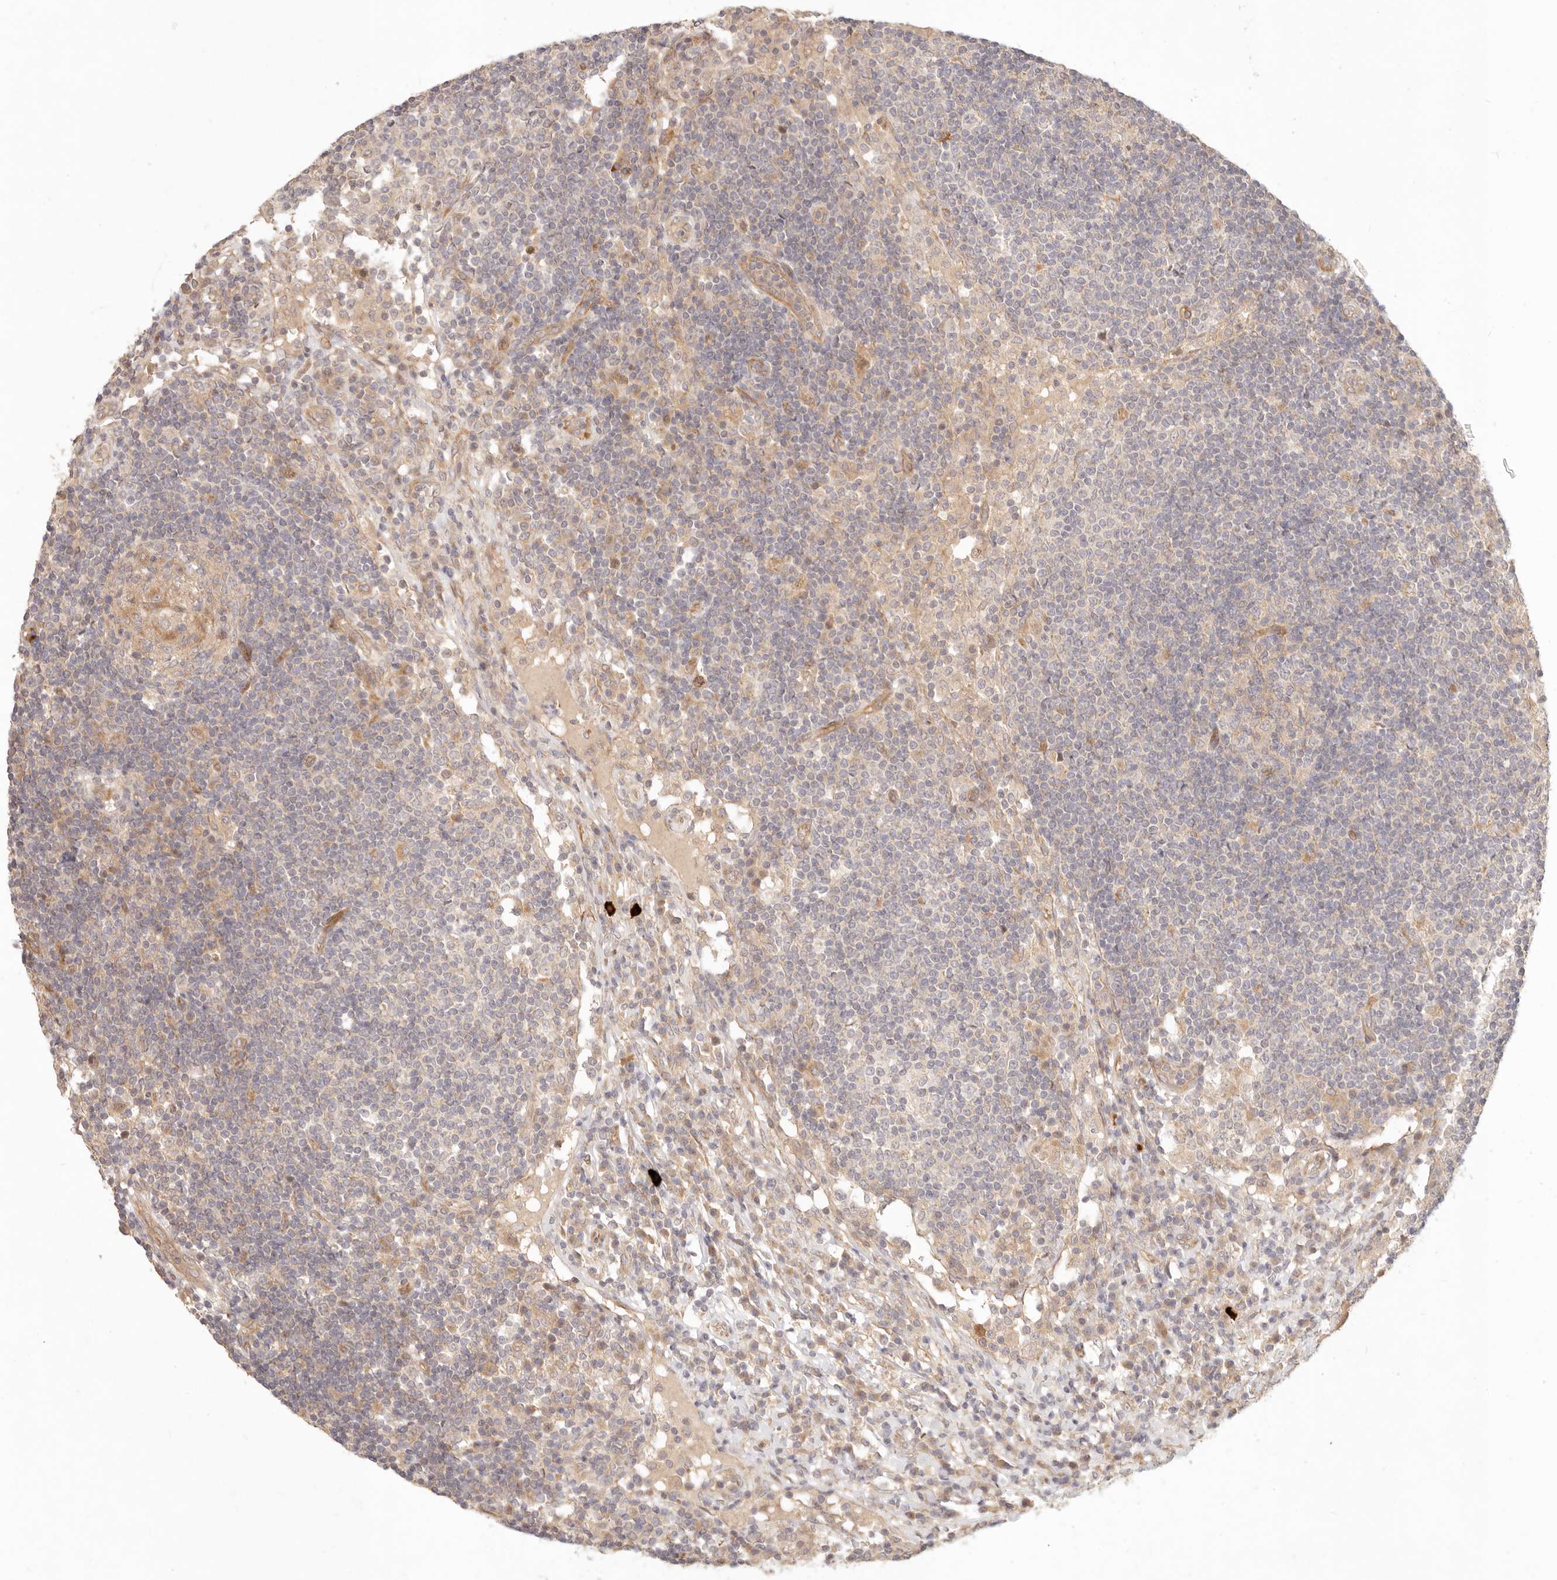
{"staining": {"intensity": "negative", "quantity": "none", "location": "none"}, "tissue": "lymph node", "cell_type": "Germinal center cells", "image_type": "normal", "snomed": [{"axis": "morphology", "description": "Normal tissue, NOS"}, {"axis": "topography", "description": "Lymph node"}], "caption": "High magnification brightfield microscopy of benign lymph node stained with DAB (brown) and counterstained with hematoxylin (blue): germinal center cells show no significant positivity.", "gene": "PPP1R3B", "patient": {"sex": "female", "age": 53}}